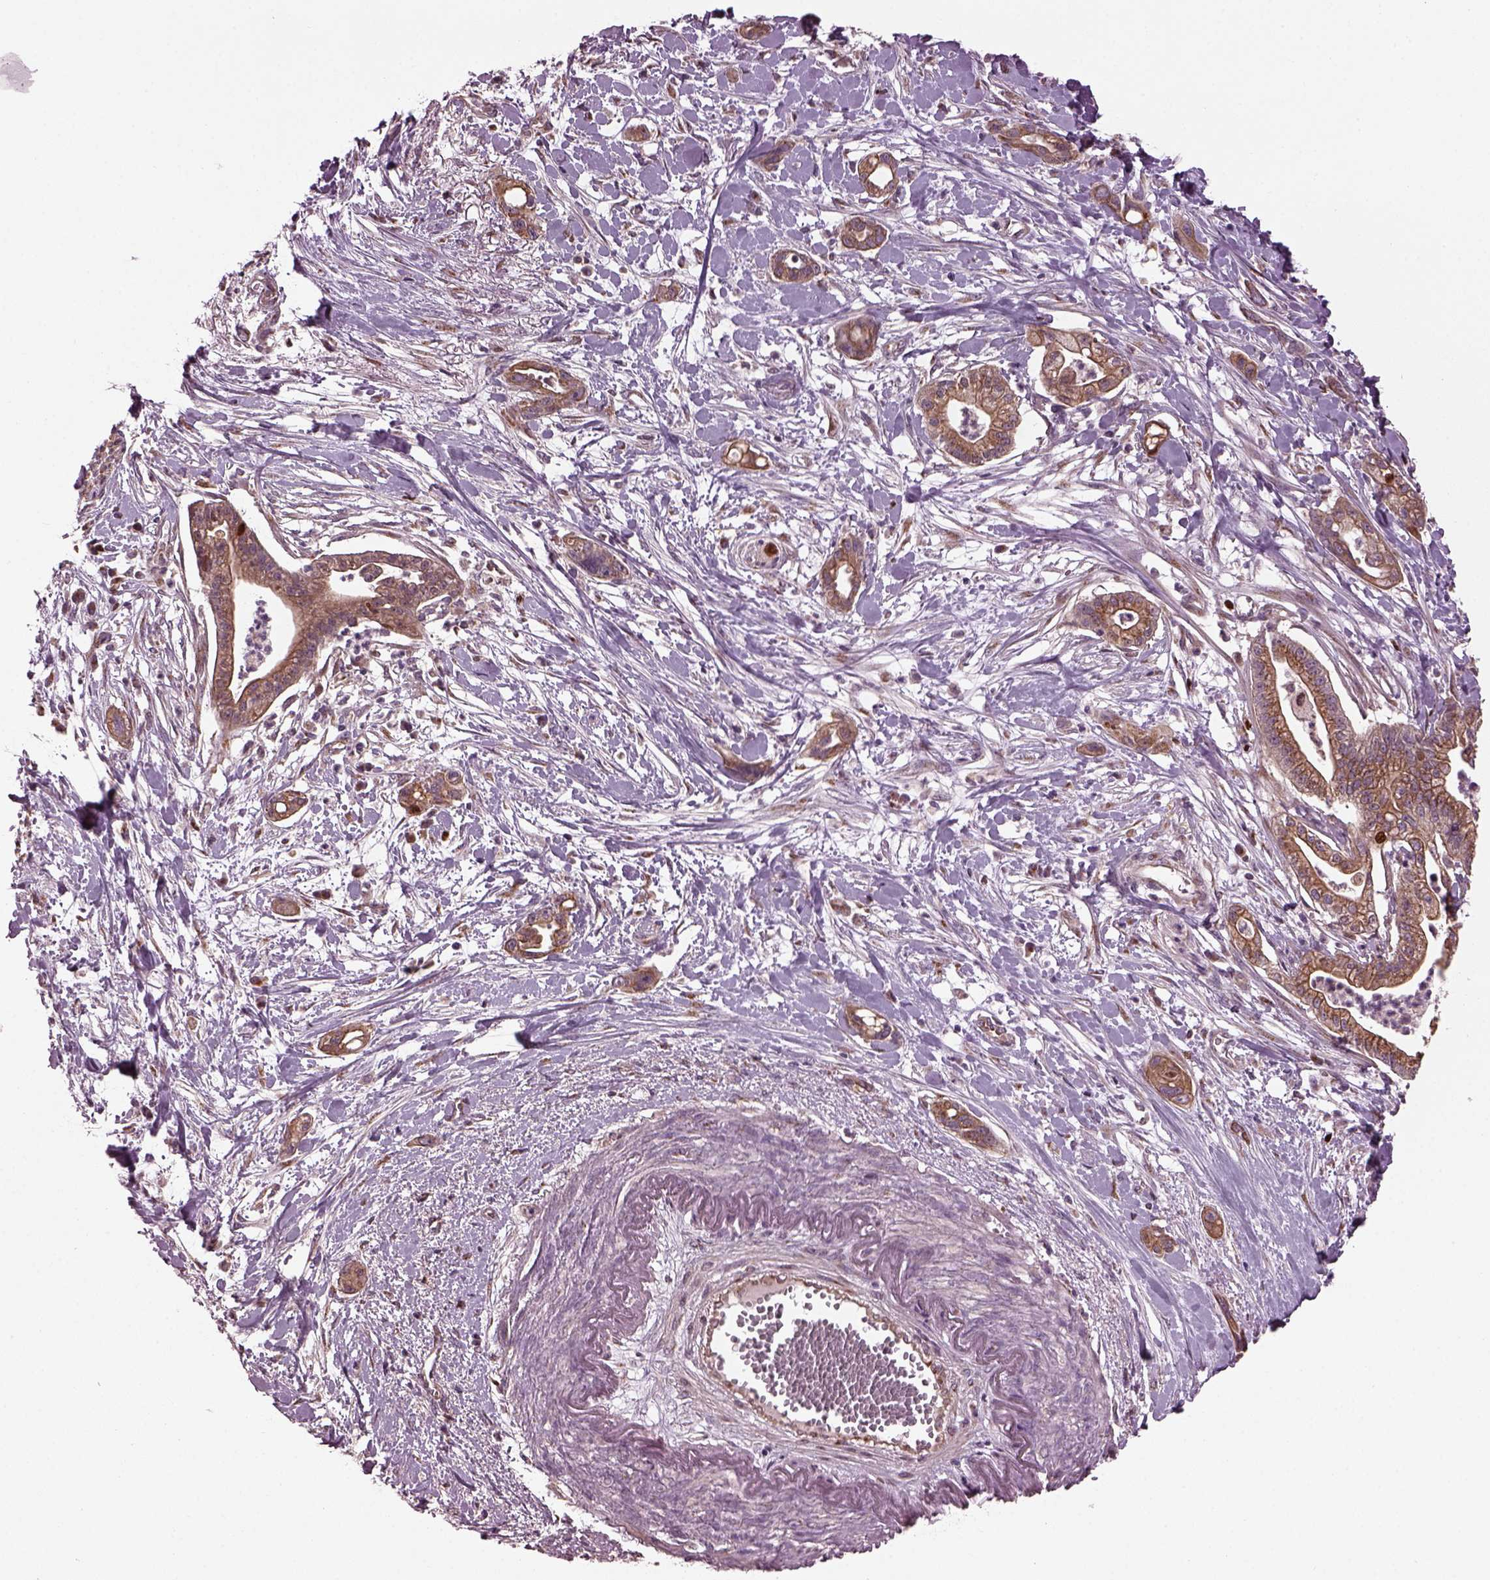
{"staining": {"intensity": "moderate", "quantity": ">75%", "location": "cytoplasmic/membranous"}, "tissue": "pancreatic cancer", "cell_type": "Tumor cells", "image_type": "cancer", "snomed": [{"axis": "morphology", "description": "Normal tissue, NOS"}, {"axis": "morphology", "description": "Adenocarcinoma, NOS"}, {"axis": "topography", "description": "Lymph node"}, {"axis": "topography", "description": "Pancreas"}], "caption": "Tumor cells exhibit medium levels of moderate cytoplasmic/membranous positivity in about >75% of cells in human pancreatic cancer. (Brightfield microscopy of DAB IHC at high magnification).", "gene": "RUFY3", "patient": {"sex": "female", "age": 58}}